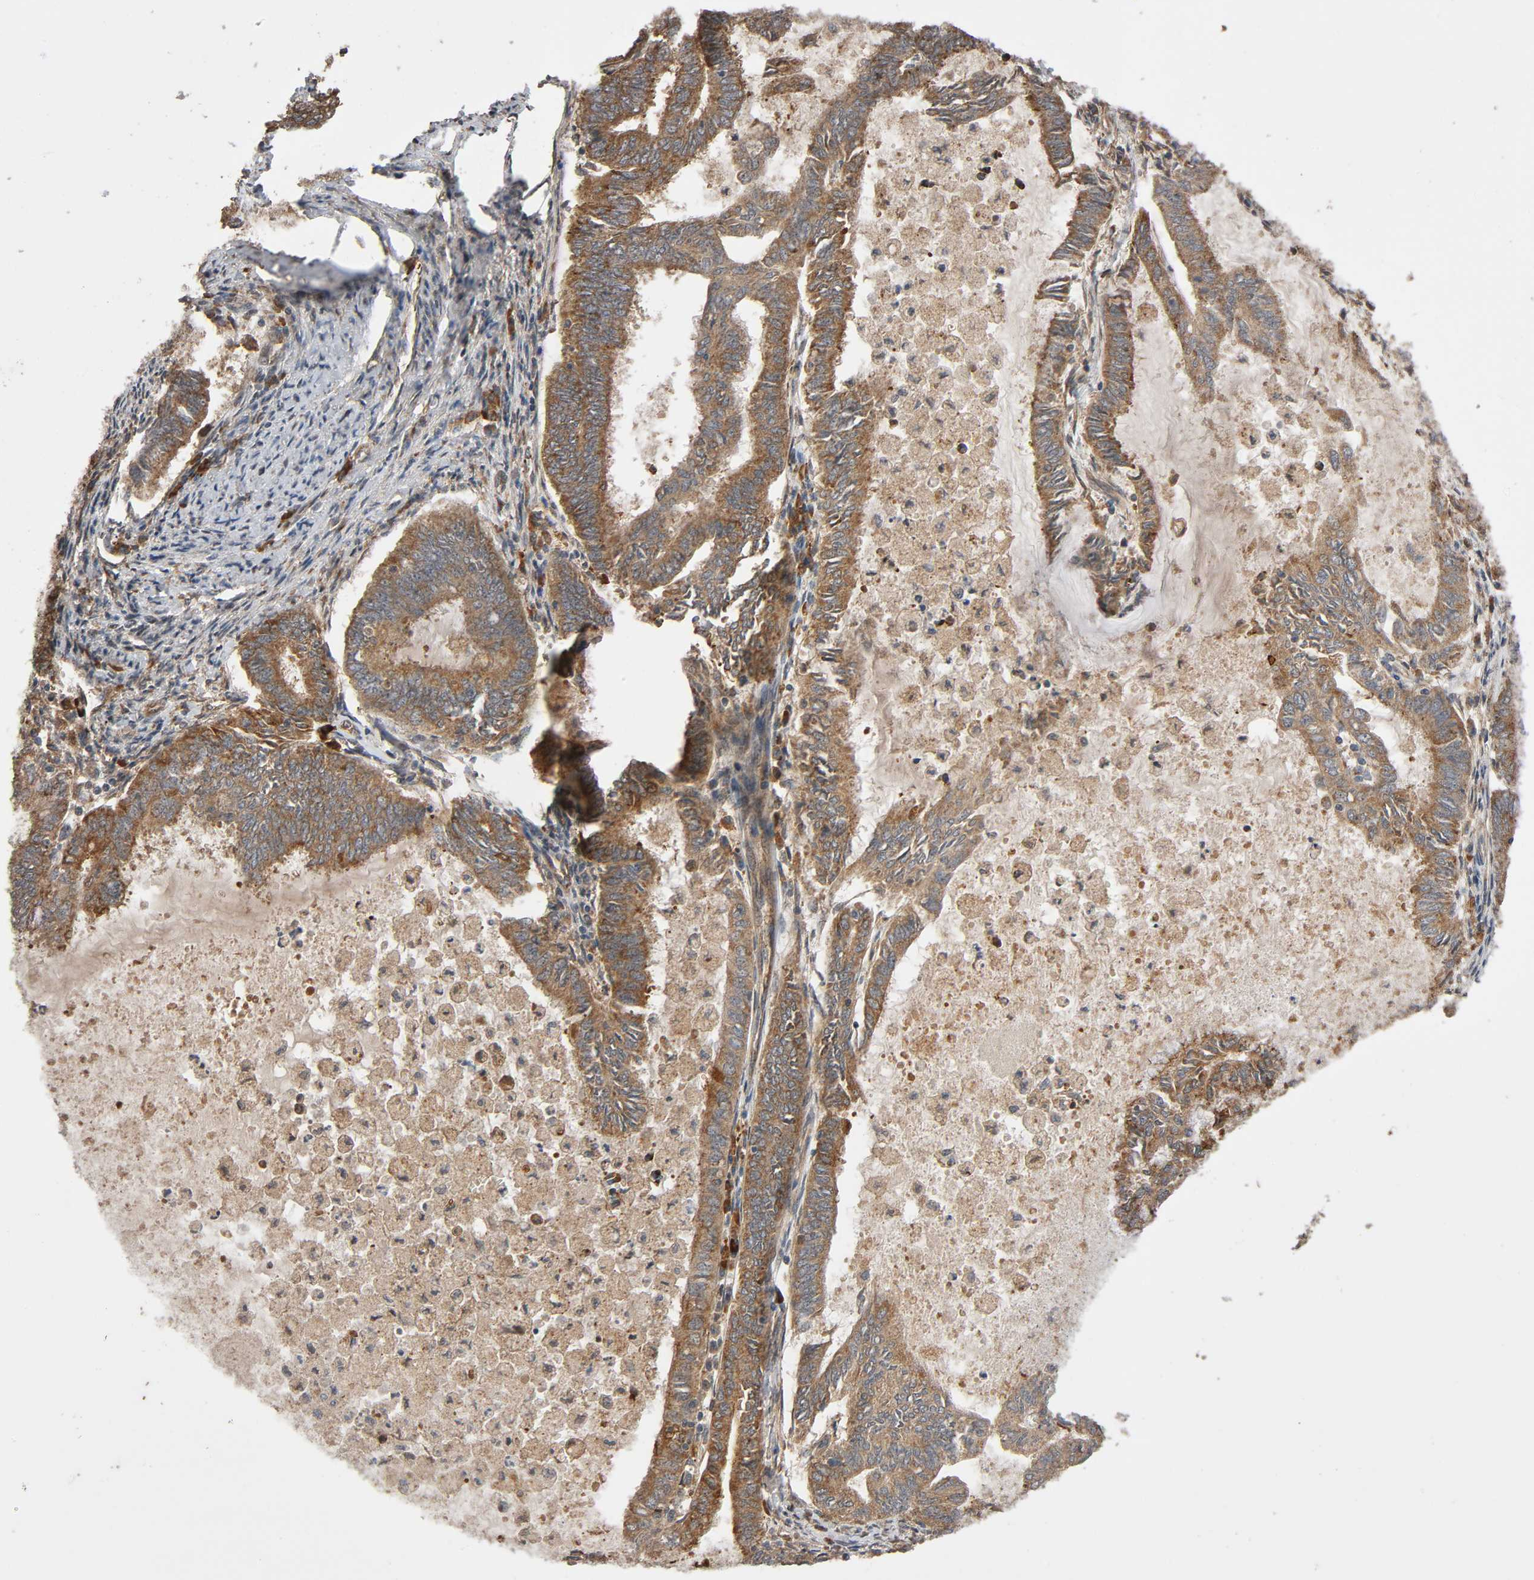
{"staining": {"intensity": "moderate", "quantity": ">75%", "location": "cytoplasmic/membranous"}, "tissue": "endometrial cancer", "cell_type": "Tumor cells", "image_type": "cancer", "snomed": [{"axis": "morphology", "description": "Adenocarcinoma, NOS"}, {"axis": "topography", "description": "Endometrium"}], "caption": "Protein expression analysis of endometrial cancer (adenocarcinoma) displays moderate cytoplasmic/membranous expression in approximately >75% of tumor cells.", "gene": "MAP3K8", "patient": {"sex": "female", "age": 86}}